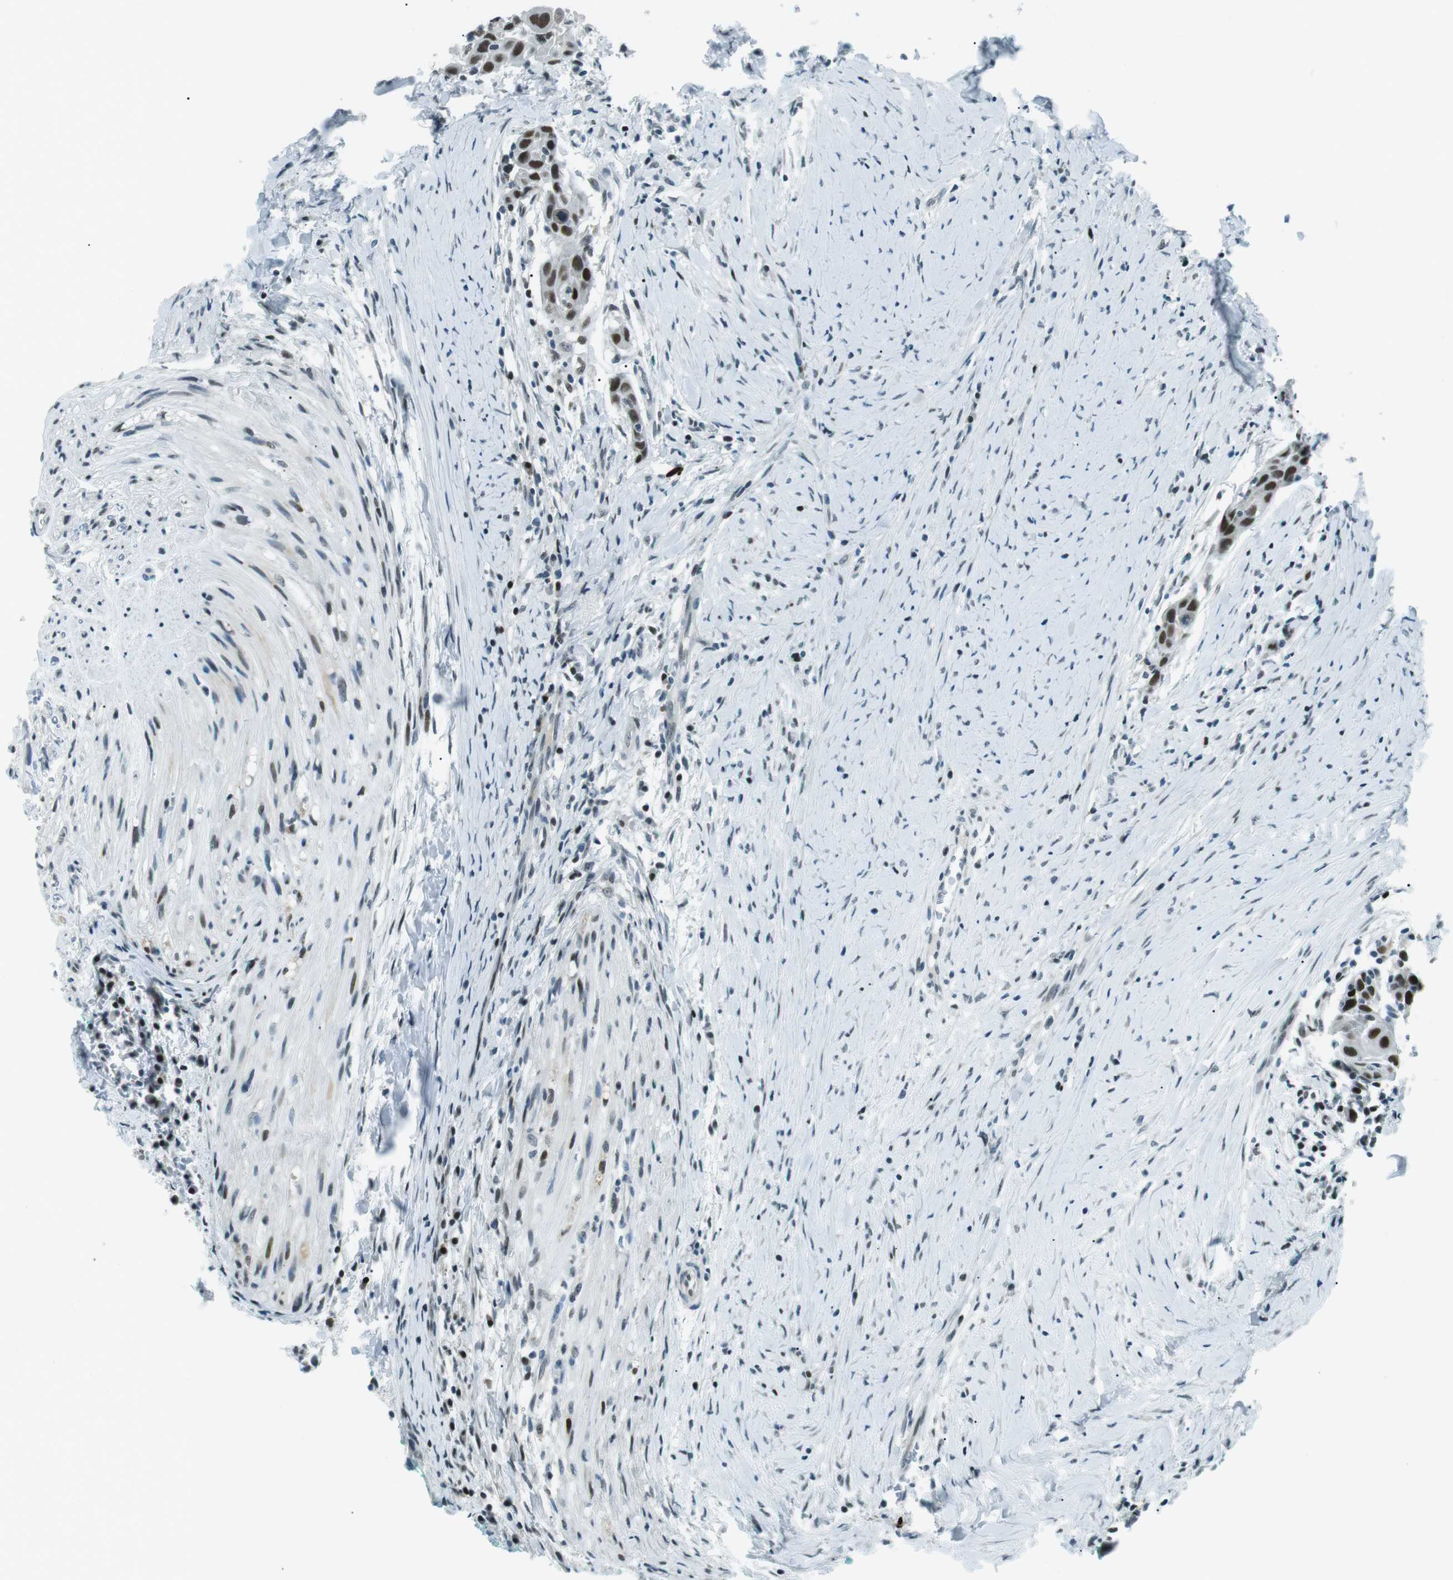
{"staining": {"intensity": "strong", "quantity": ">75%", "location": "nuclear"}, "tissue": "head and neck cancer", "cell_type": "Tumor cells", "image_type": "cancer", "snomed": [{"axis": "morphology", "description": "Squamous cell carcinoma, NOS"}, {"axis": "topography", "description": "Oral tissue"}, {"axis": "topography", "description": "Head-Neck"}], "caption": "Head and neck cancer stained with DAB immunohistochemistry shows high levels of strong nuclear staining in approximately >75% of tumor cells.", "gene": "PJA1", "patient": {"sex": "female", "age": 50}}